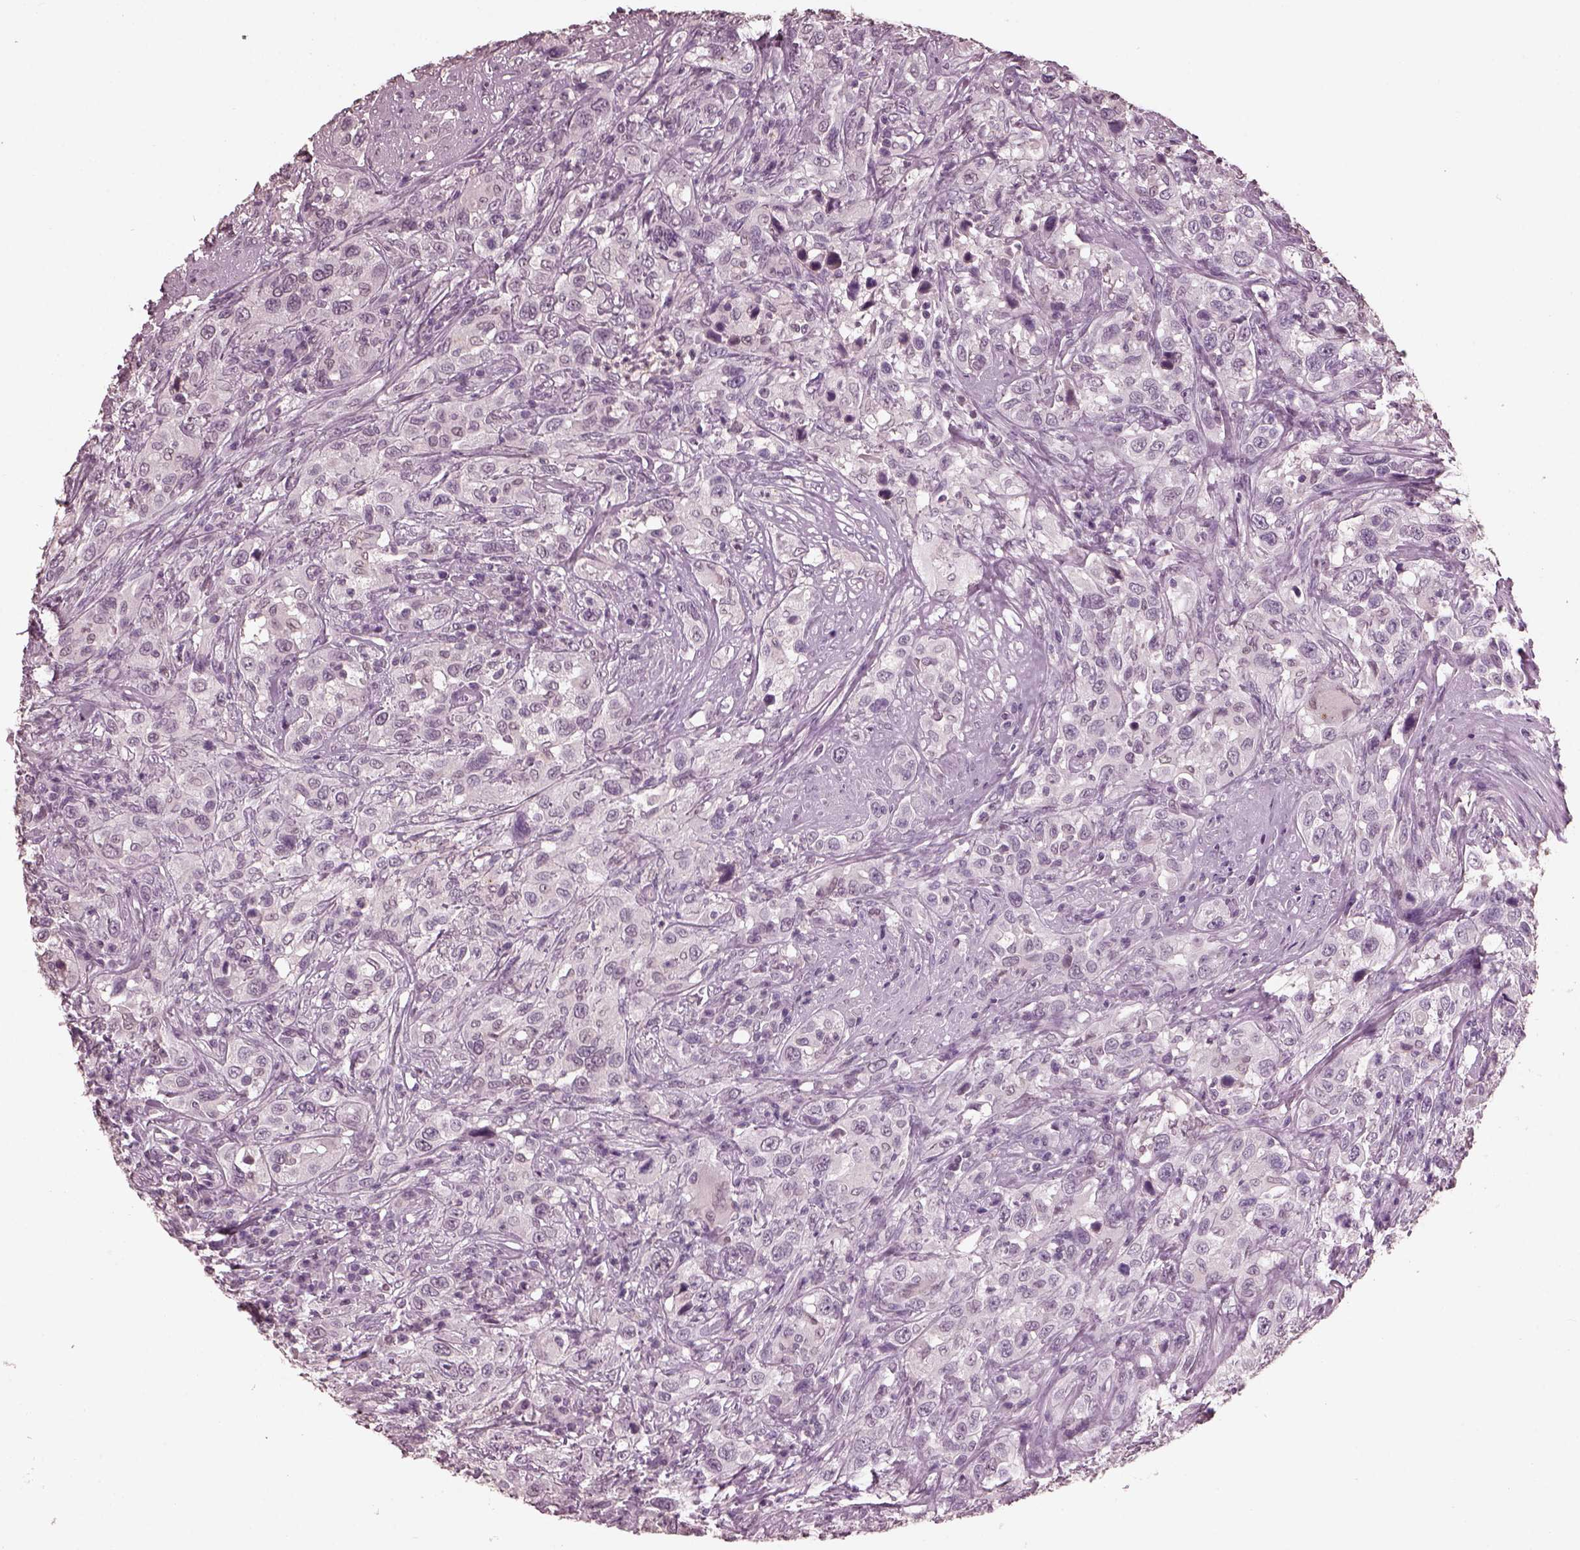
{"staining": {"intensity": "negative", "quantity": "none", "location": "none"}, "tissue": "urothelial cancer", "cell_type": "Tumor cells", "image_type": "cancer", "snomed": [{"axis": "morphology", "description": "Urothelial carcinoma, NOS"}, {"axis": "morphology", "description": "Urothelial carcinoma, High grade"}, {"axis": "topography", "description": "Urinary bladder"}], "caption": "A high-resolution image shows immunohistochemistry (IHC) staining of urothelial cancer, which exhibits no significant staining in tumor cells.", "gene": "TSKS", "patient": {"sex": "female", "age": 64}}